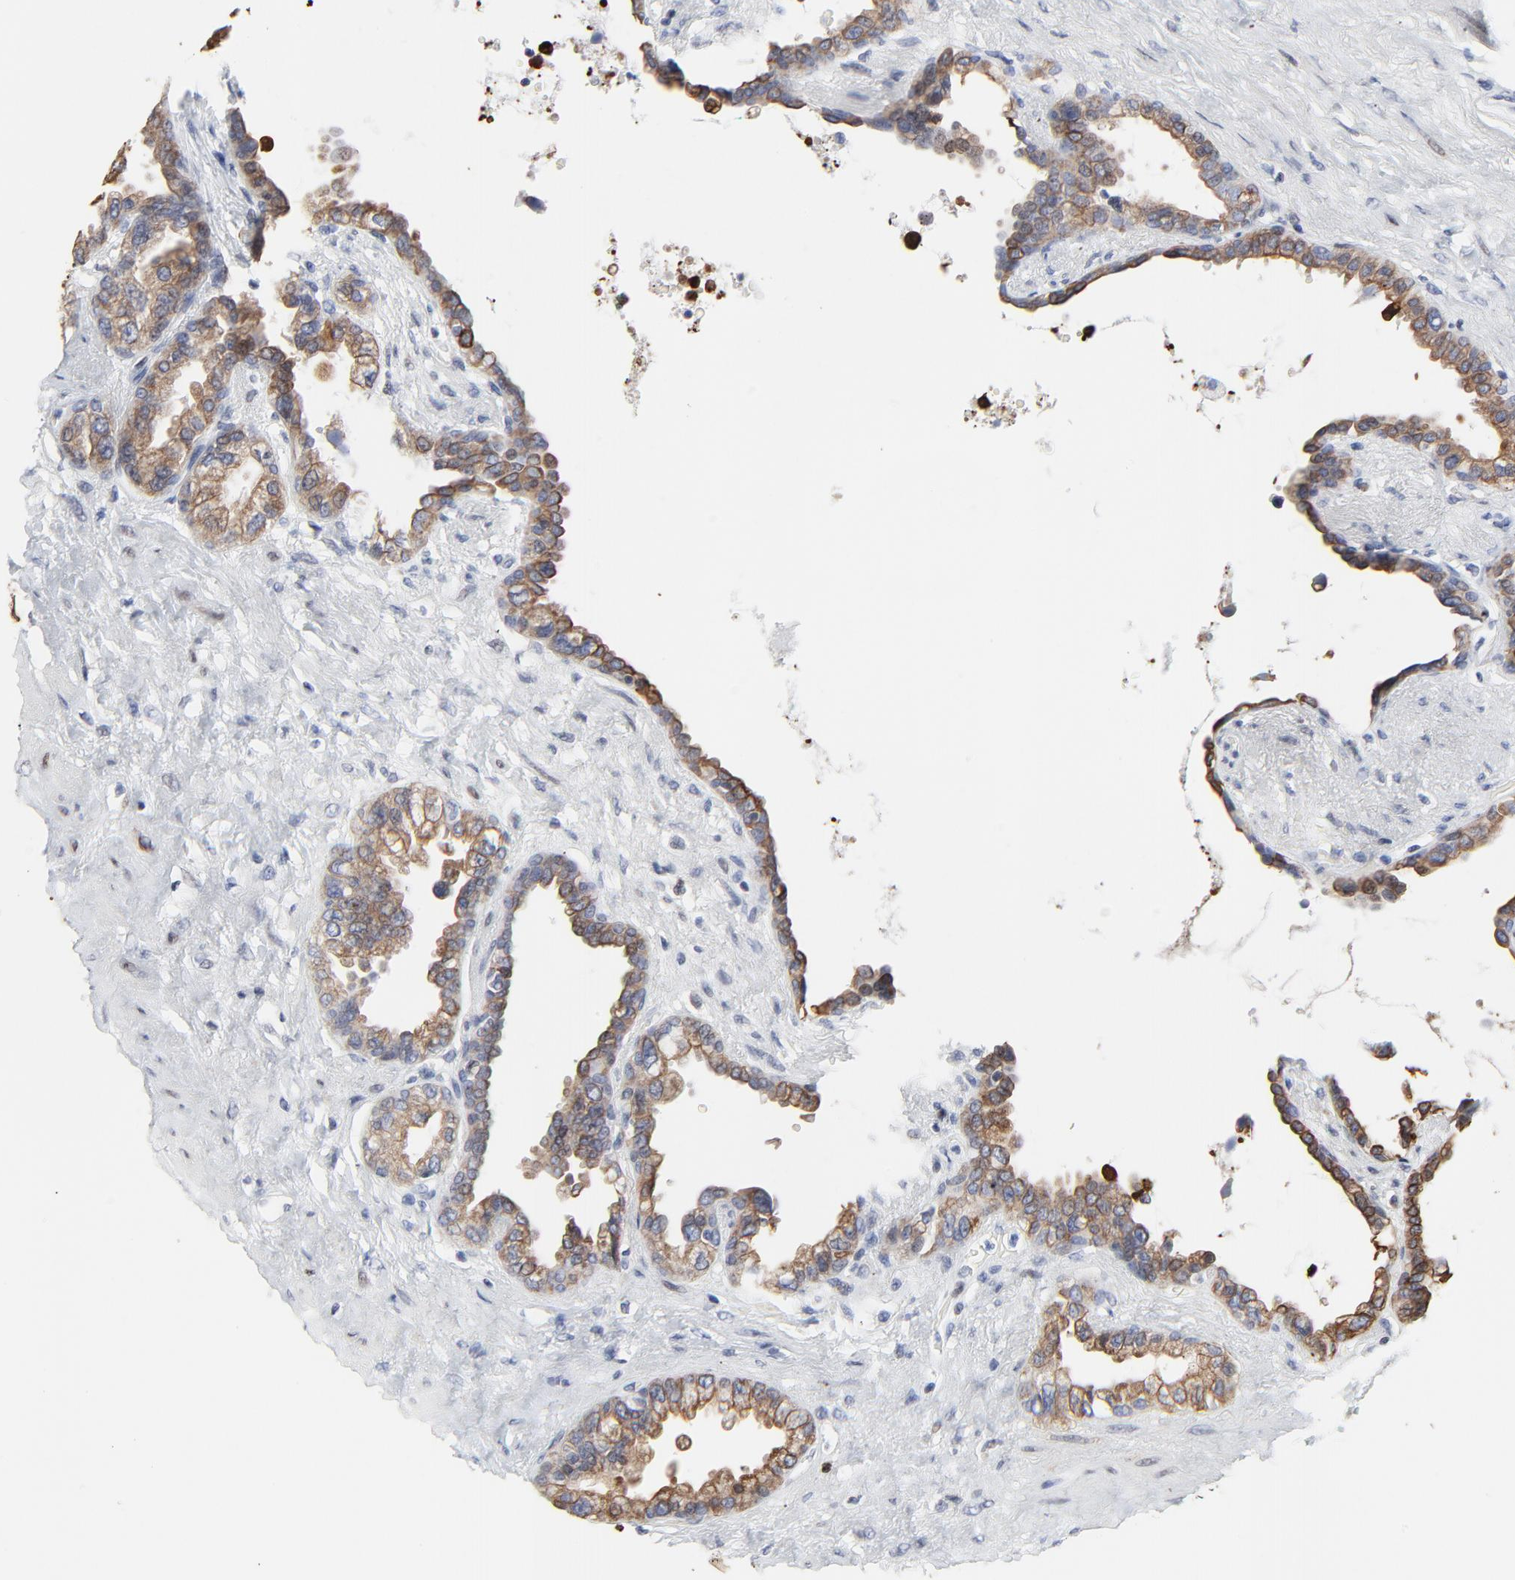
{"staining": {"intensity": "moderate", "quantity": ">75%", "location": "cytoplasmic/membranous"}, "tissue": "seminal vesicle", "cell_type": "Glandular cells", "image_type": "normal", "snomed": [{"axis": "morphology", "description": "Normal tissue, NOS"}, {"axis": "topography", "description": "Seminal veicle"}], "caption": "DAB (3,3'-diaminobenzidine) immunohistochemical staining of benign human seminal vesicle exhibits moderate cytoplasmic/membranous protein staining in about >75% of glandular cells. Using DAB (brown) and hematoxylin (blue) stains, captured at high magnification using brightfield microscopy.", "gene": "LNX1", "patient": {"sex": "male", "age": 61}}